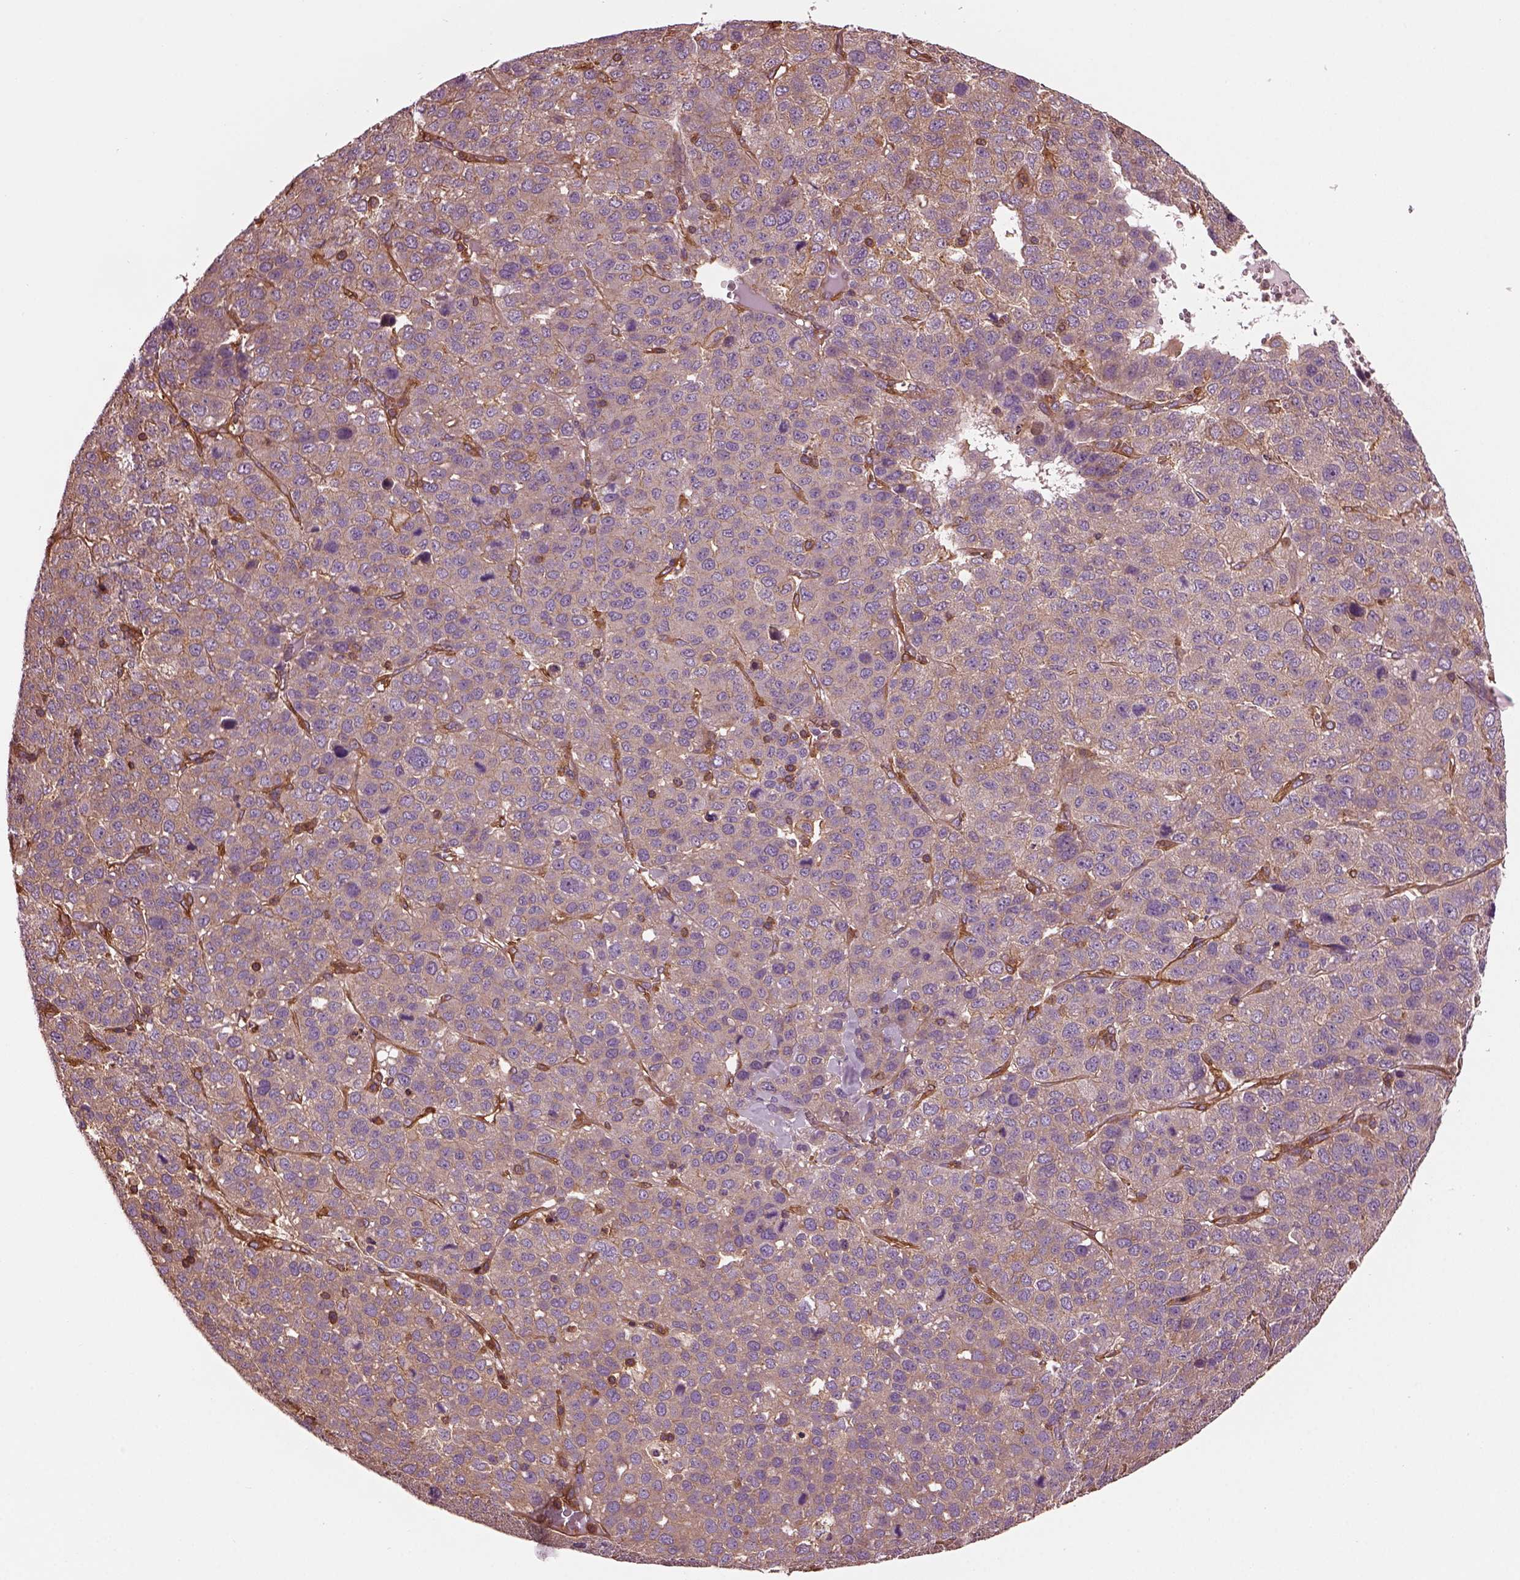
{"staining": {"intensity": "weak", "quantity": ">75%", "location": "cytoplasmic/membranous"}, "tissue": "liver cancer", "cell_type": "Tumor cells", "image_type": "cancer", "snomed": [{"axis": "morphology", "description": "Carcinoma, Hepatocellular, NOS"}, {"axis": "topography", "description": "Liver"}], "caption": "Protein staining demonstrates weak cytoplasmic/membranous expression in about >75% of tumor cells in liver hepatocellular carcinoma.", "gene": "MYL6", "patient": {"sex": "male", "age": 69}}